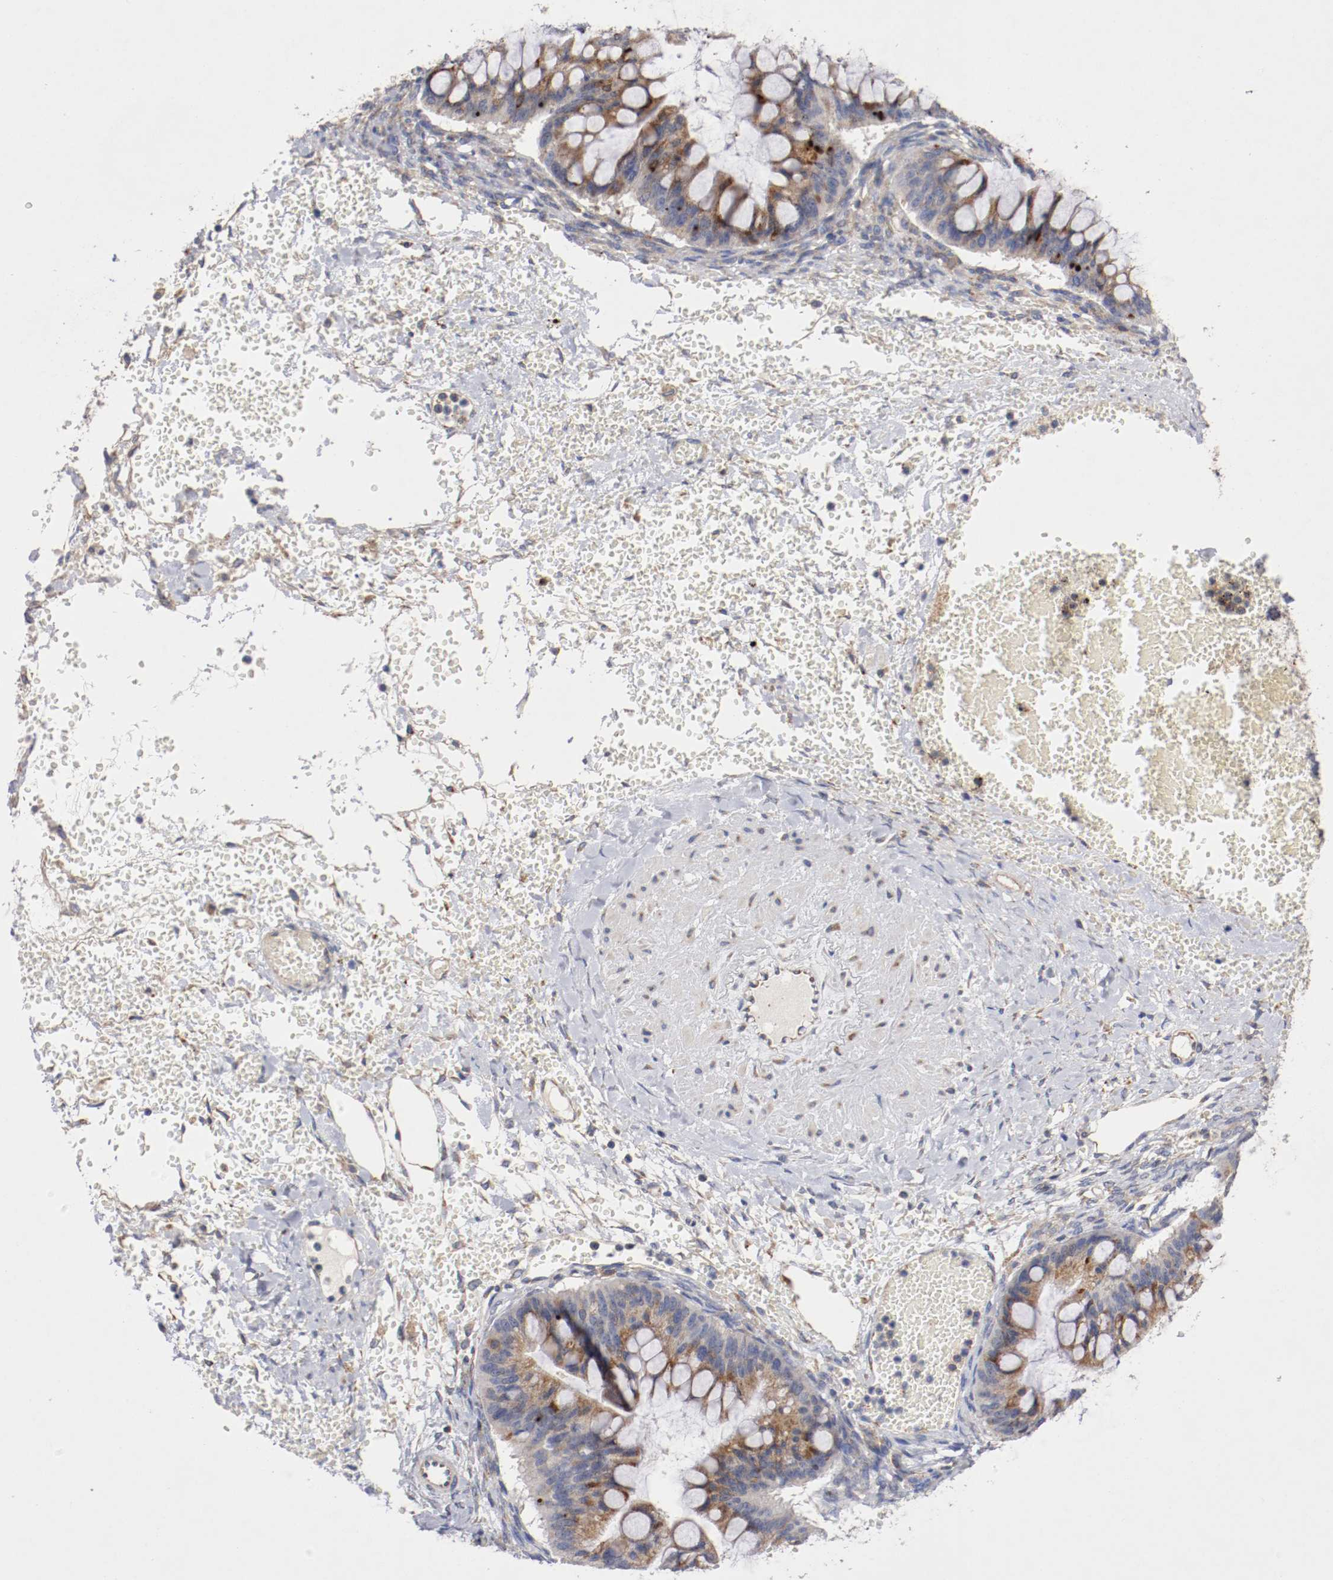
{"staining": {"intensity": "moderate", "quantity": ">75%", "location": "cytoplasmic/membranous"}, "tissue": "ovarian cancer", "cell_type": "Tumor cells", "image_type": "cancer", "snomed": [{"axis": "morphology", "description": "Cystadenocarcinoma, mucinous, NOS"}, {"axis": "topography", "description": "Ovary"}], "caption": "The image demonstrates staining of mucinous cystadenocarcinoma (ovarian), revealing moderate cytoplasmic/membranous protein staining (brown color) within tumor cells.", "gene": "TRAF2", "patient": {"sex": "female", "age": 73}}